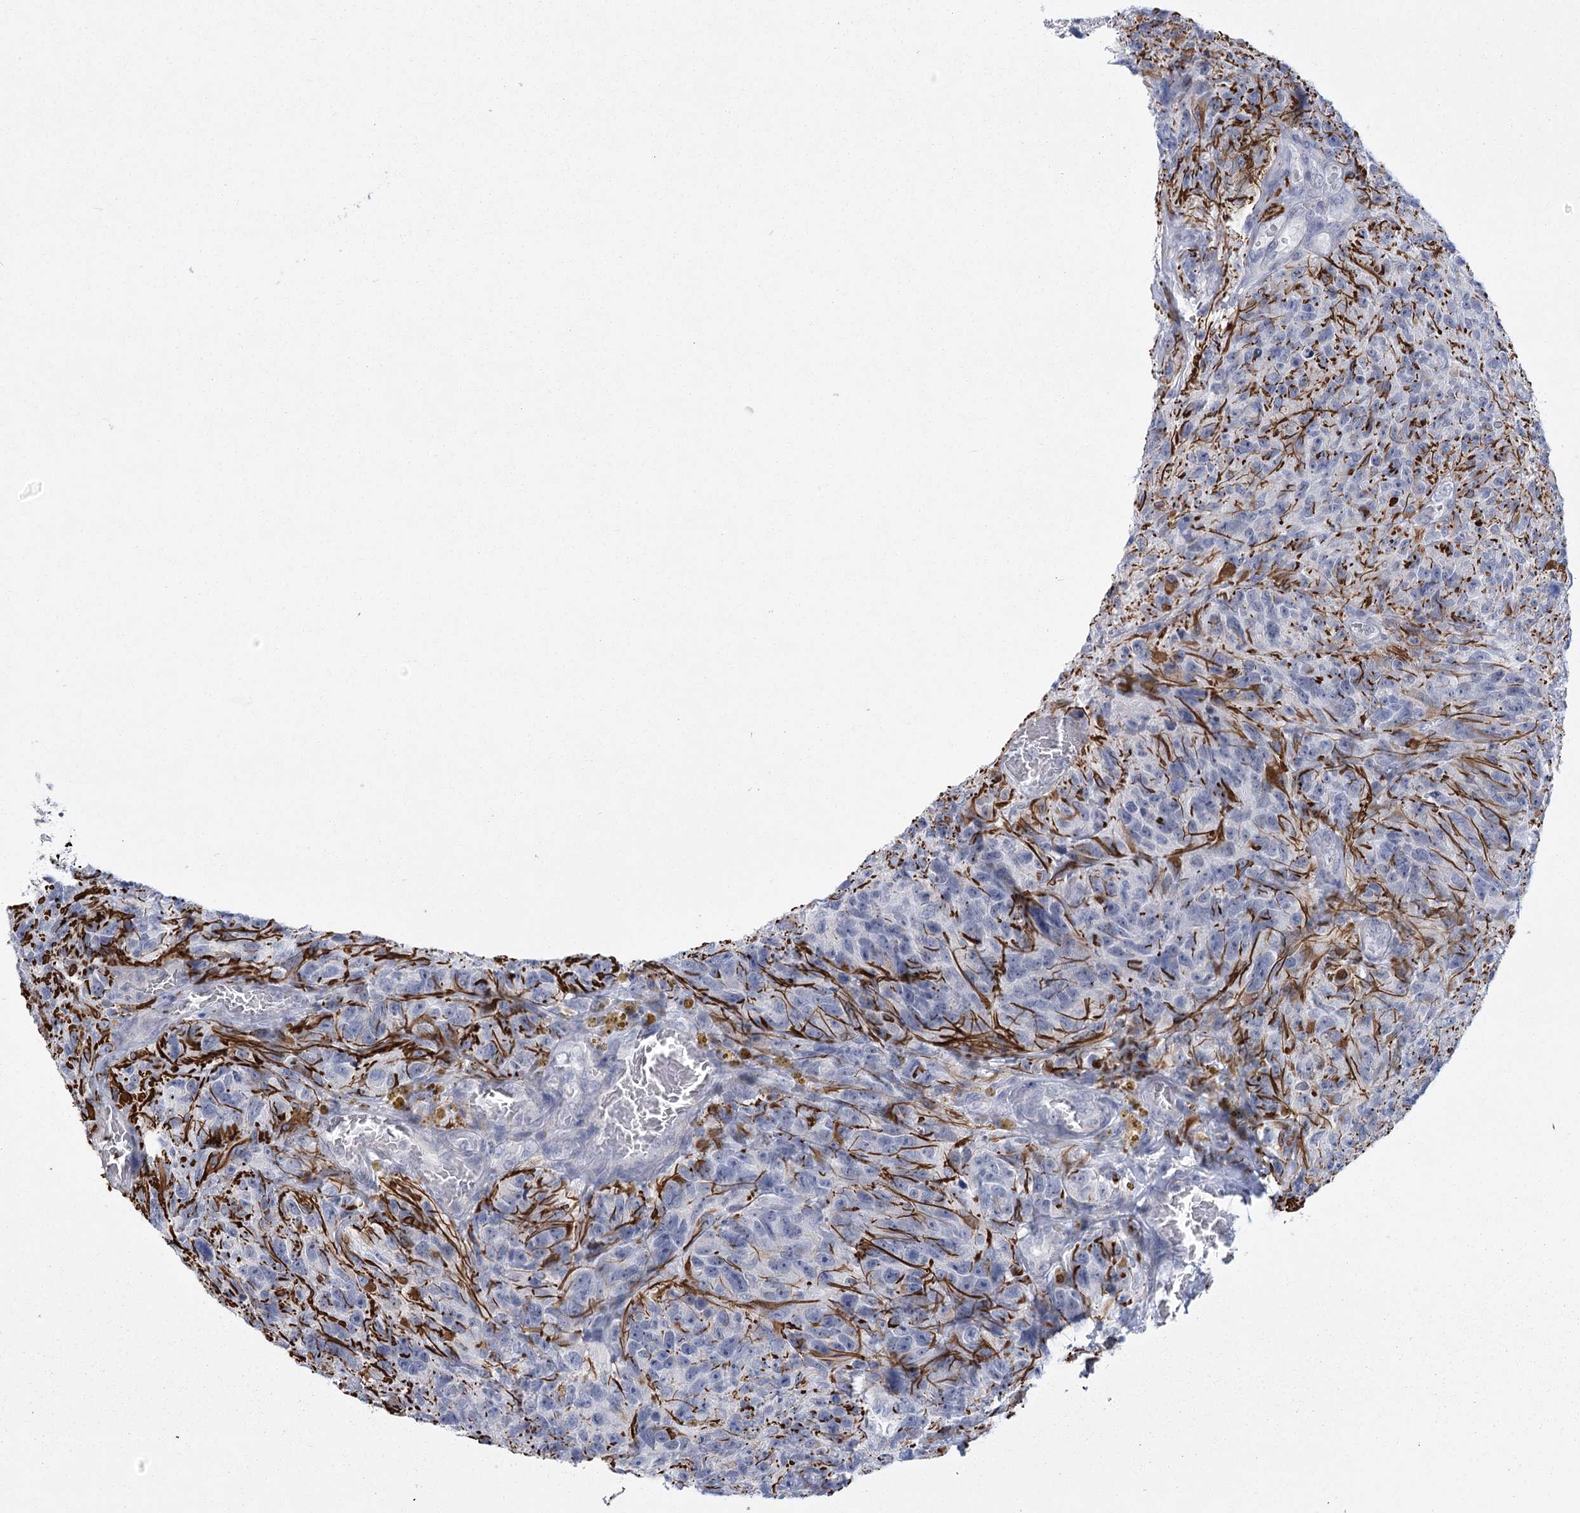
{"staining": {"intensity": "negative", "quantity": "none", "location": "none"}, "tissue": "glioma", "cell_type": "Tumor cells", "image_type": "cancer", "snomed": [{"axis": "morphology", "description": "Glioma, malignant, High grade"}, {"axis": "topography", "description": "Brain"}], "caption": "An image of malignant glioma (high-grade) stained for a protein shows no brown staining in tumor cells.", "gene": "FAM76B", "patient": {"sex": "male", "age": 69}}